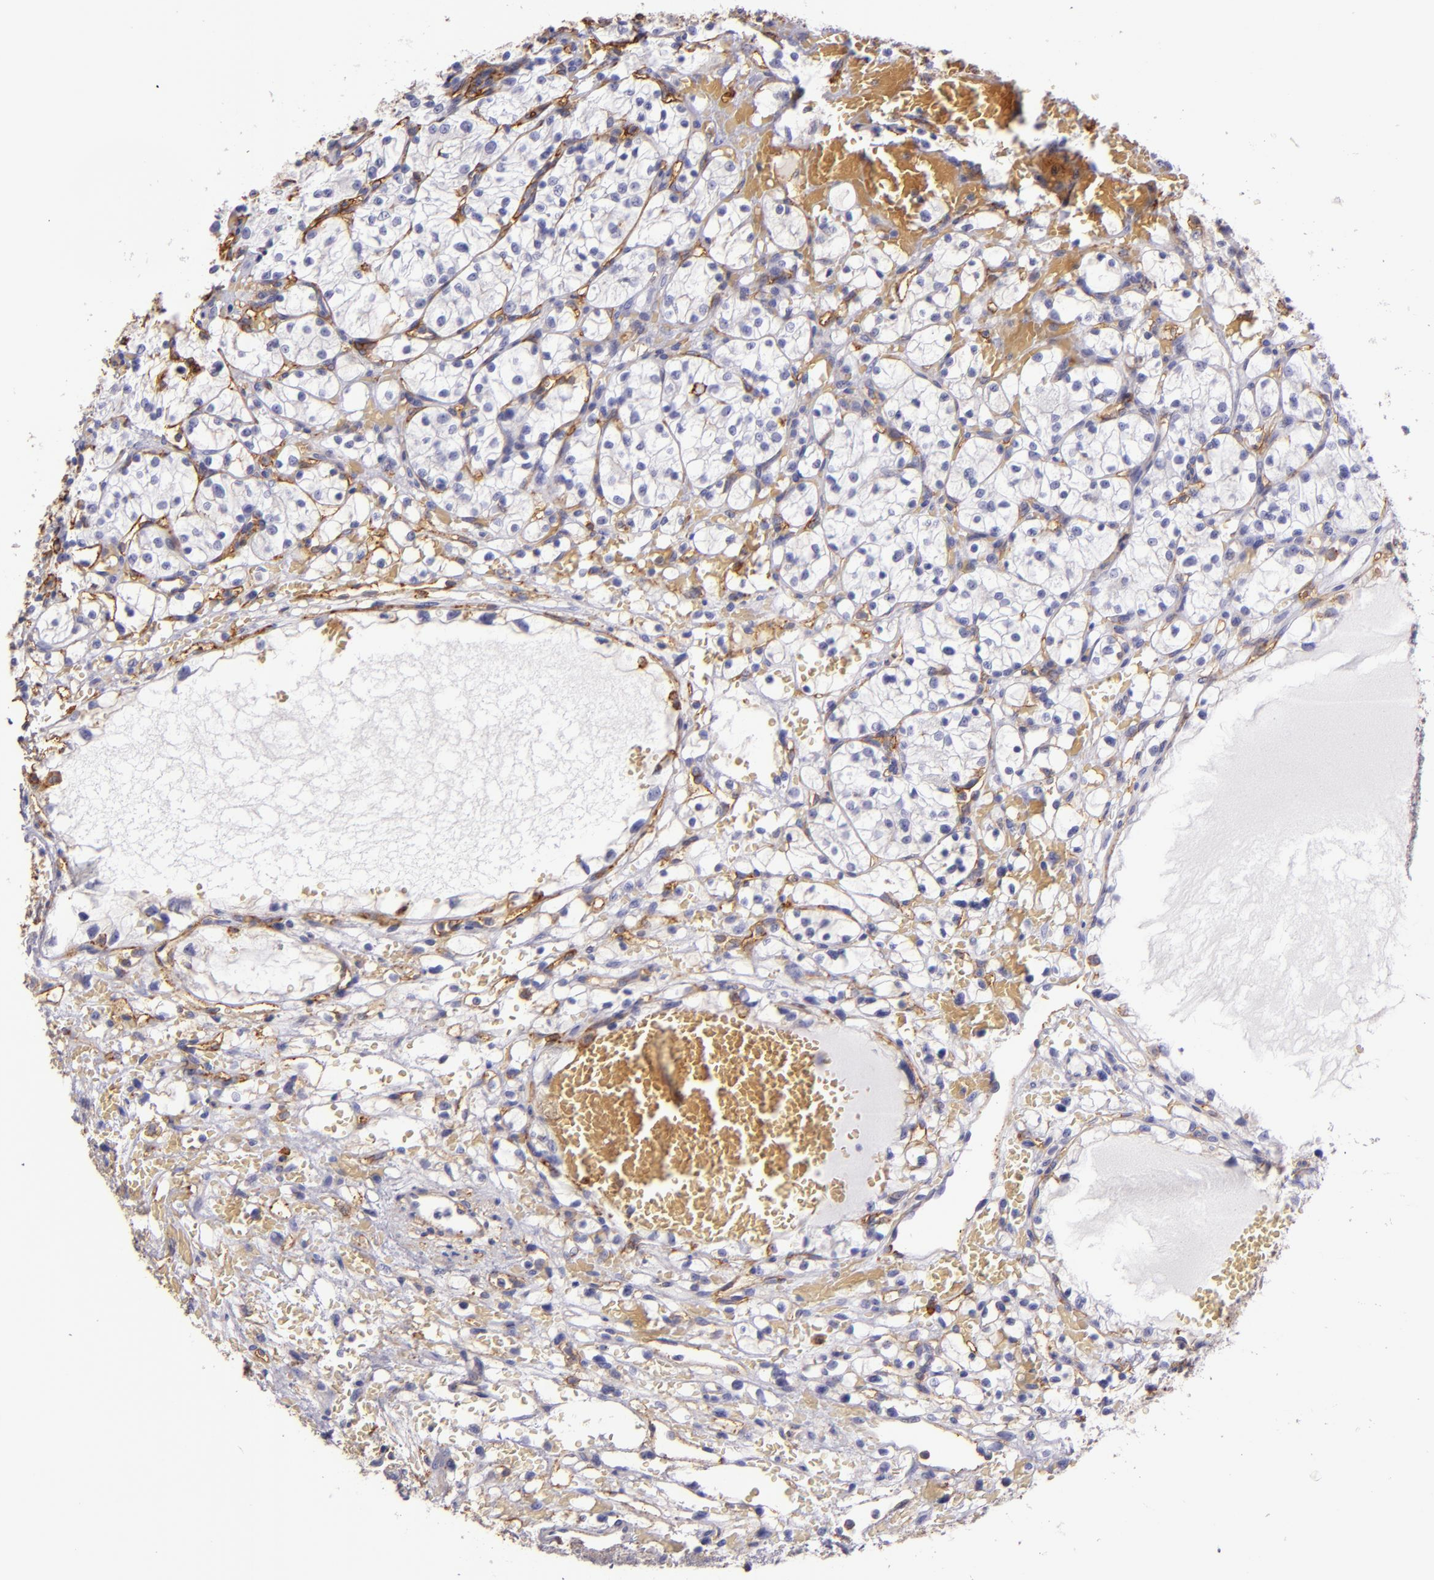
{"staining": {"intensity": "negative", "quantity": "none", "location": "none"}, "tissue": "renal cancer", "cell_type": "Tumor cells", "image_type": "cancer", "snomed": [{"axis": "morphology", "description": "Adenocarcinoma, NOS"}, {"axis": "topography", "description": "Kidney"}], "caption": "Image shows no protein expression in tumor cells of adenocarcinoma (renal) tissue.", "gene": "CD9", "patient": {"sex": "female", "age": 60}}